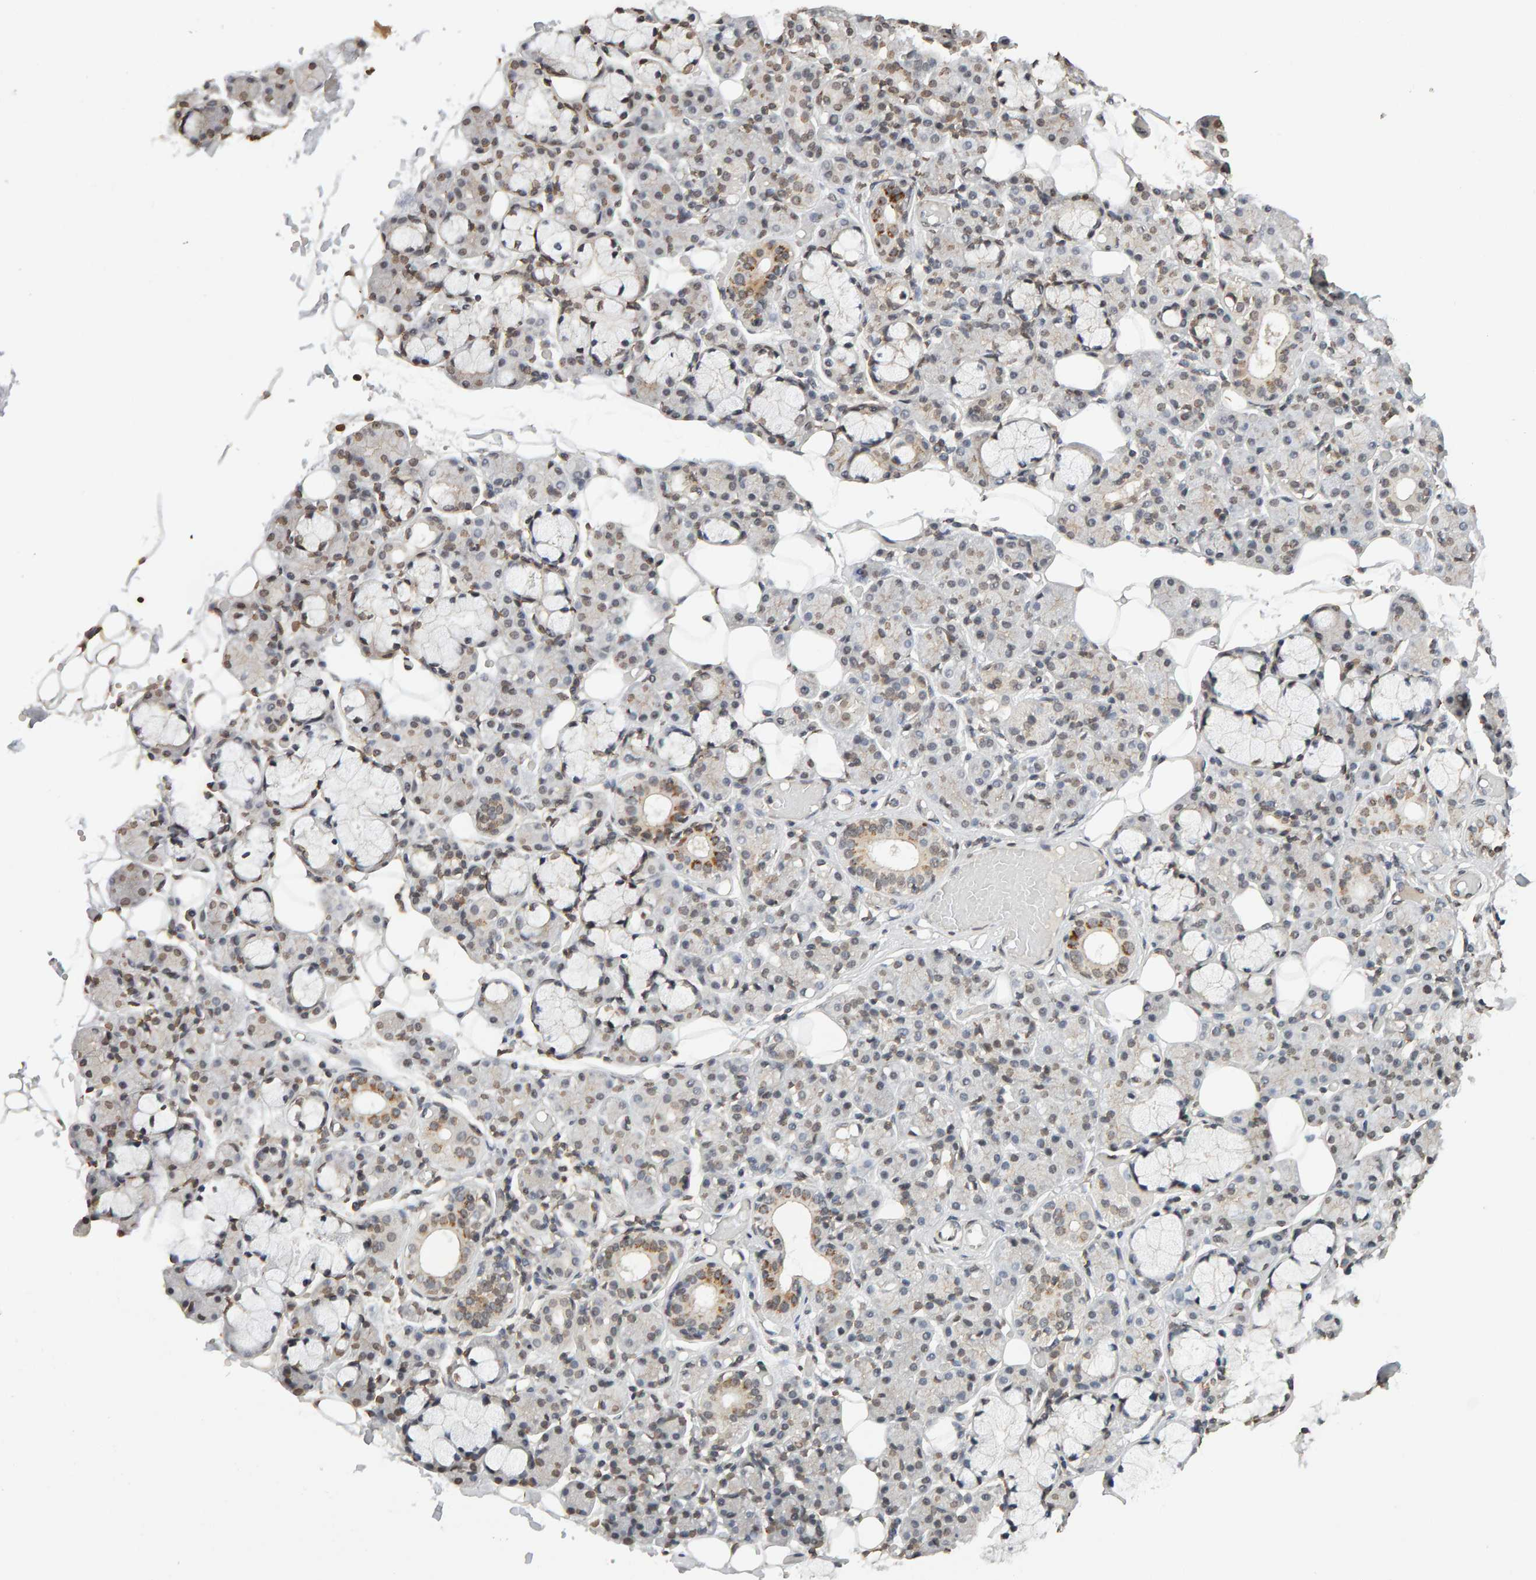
{"staining": {"intensity": "moderate", "quantity": "25%-75%", "location": "cytoplasmic/membranous,nuclear"}, "tissue": "salivary gland", "cell_type": "Glandular cells", "image_type": "normal", "snomed": [{"axis": "morphology", "description": "Normal tissue, NOS"}, {"axis": "topography", "description": "Salivary gland"}], "caption": "Protein expression analysis of normal human salivary gland reveals moderate cytoplasmic/membranous,nuclear staining in approximately 25%-75% of glandular cells. The staining was performed using DAB (3,3'-diaminobenzidine) to visualize the protein expression in brown, while the nuclei were stained in blue with hematoxylin (Magnification: 20x).", "gene": "DNAJB5", "patient": {"sex": "male", "age": 63}}